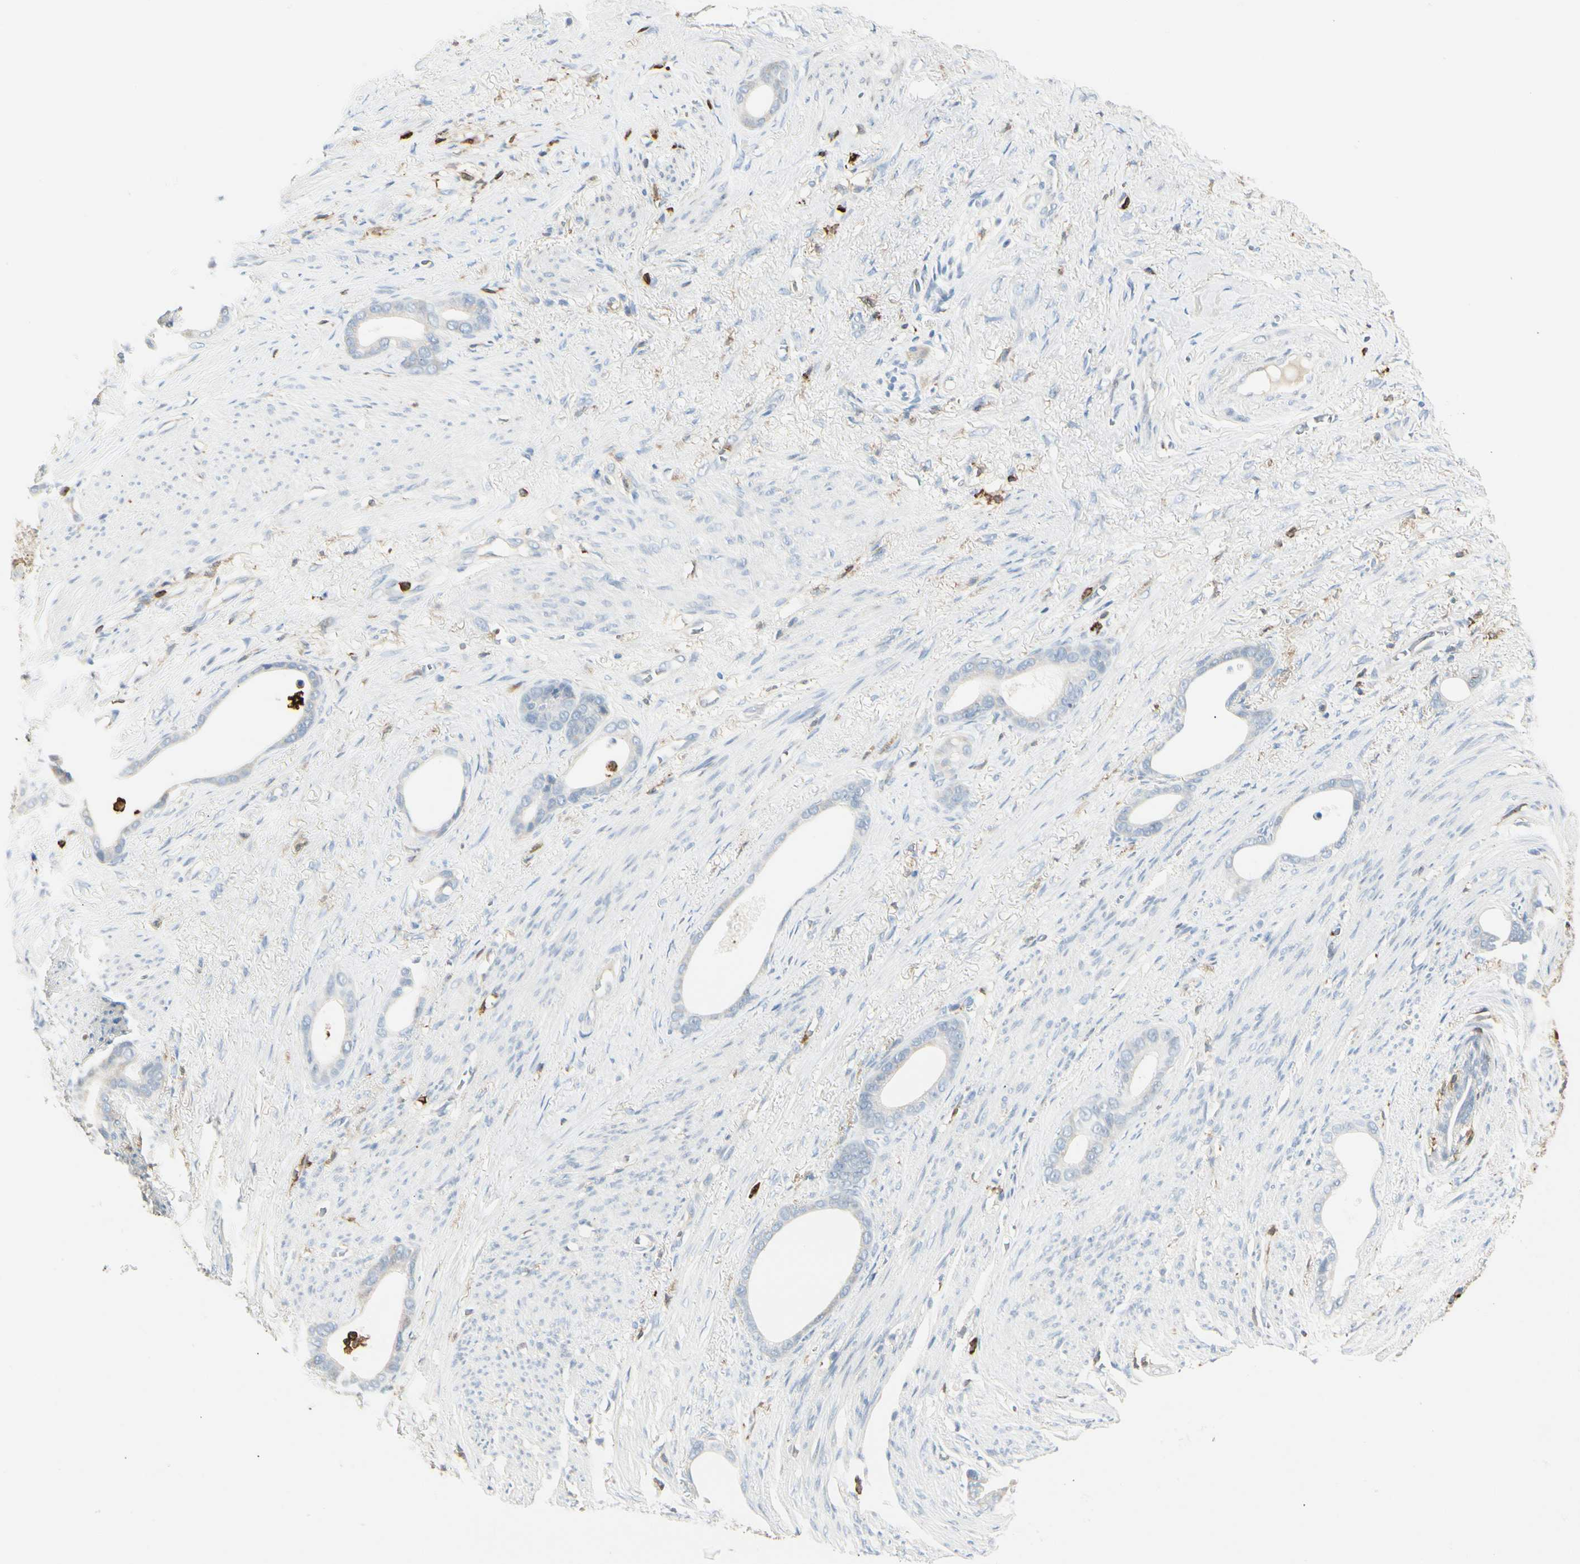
{"staining": {"intensity": "negative", "quantity": "none", "location": "none"}, "tissue": "stomach cancer", "cell_type": "Tumor cells", "image_type": "cancer", "snomed": [{"axis": "morphology", "description": "Adenocarcinoma, NOS"}, {"axis": "topography", "description": "Stomach"}], "caption": "Immunohistochemical staining of adenocarcinoma (stomach) demonstrates no significant positivity in tumor cells. (DAB (3,3'-diaminobenzidine) immunohistochemistry (IHC) visualized using brightfield microscopy, high magnification).", "gene": "ITGB2", "patient": {"sex": "female", "age": 75}}